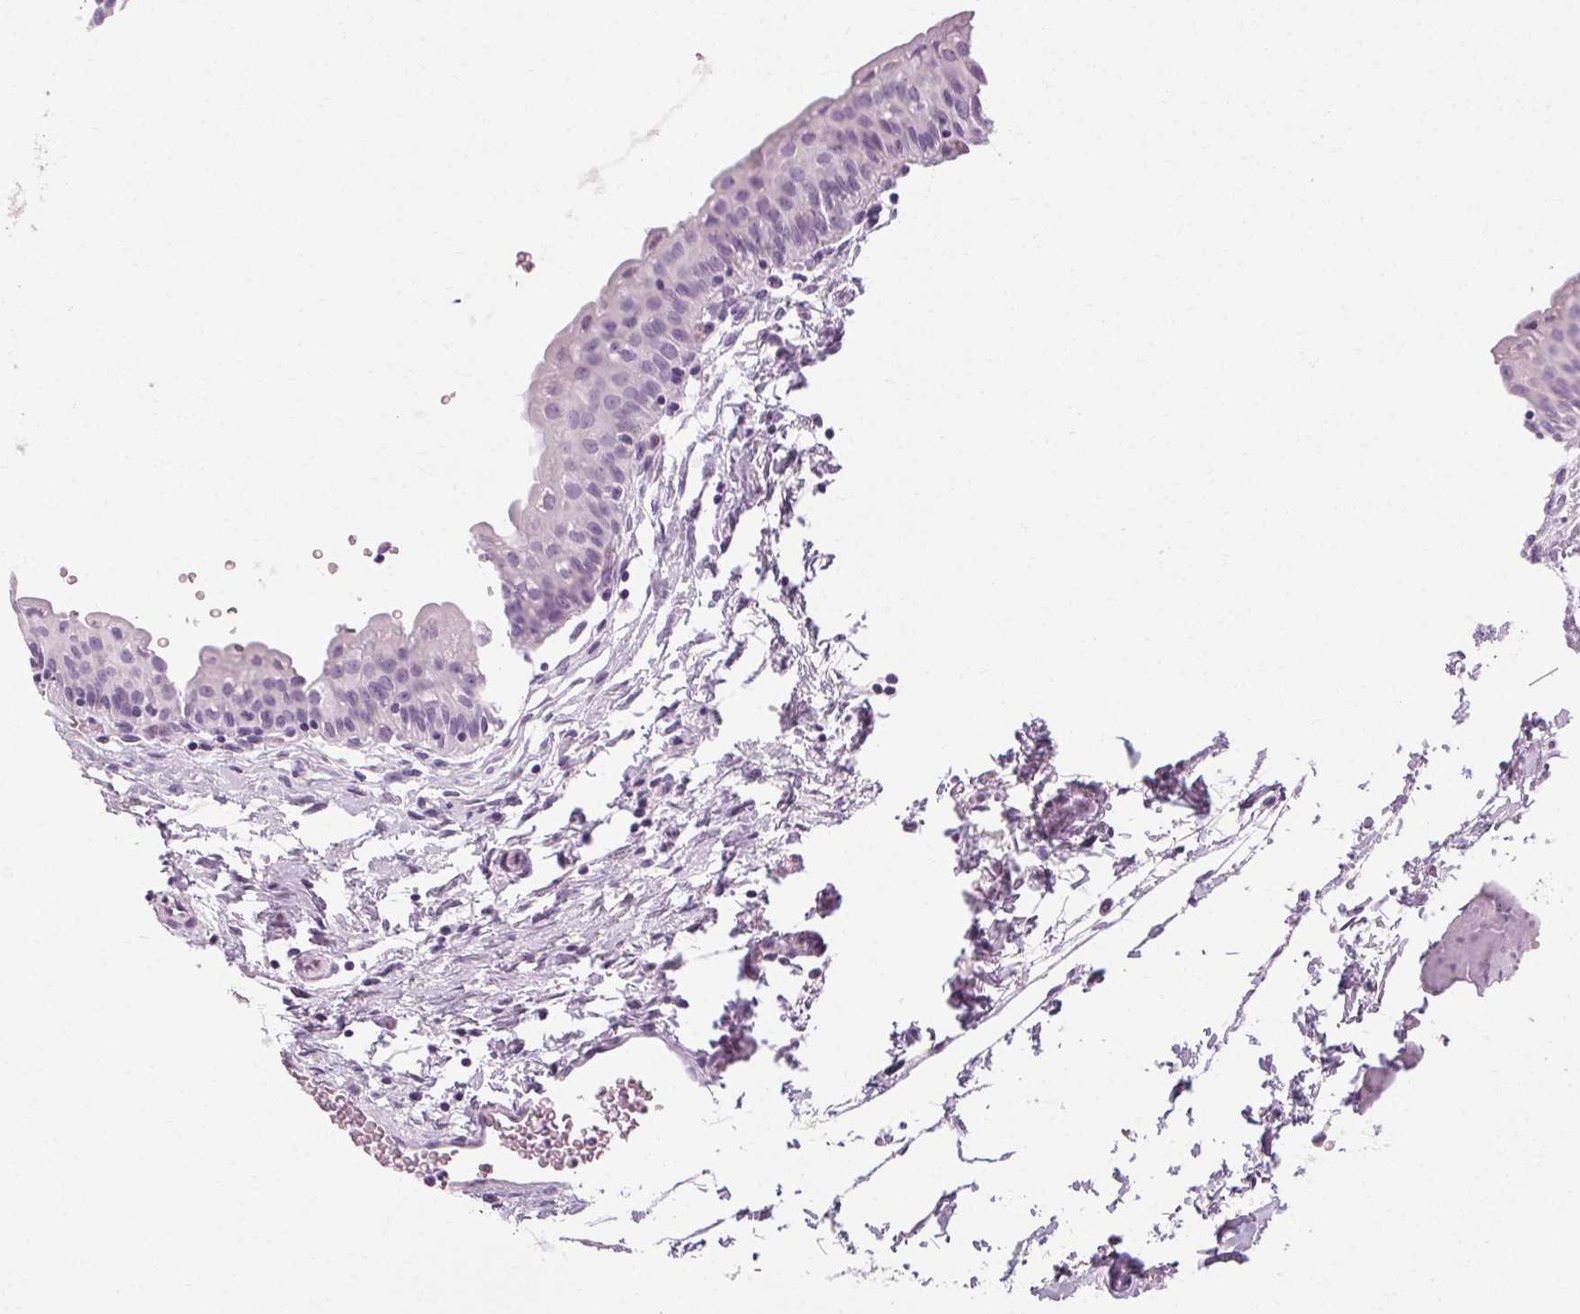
{"staining": {"intensity": "negative", "quantity": "none", "location": "none"}, "tissue": "urinary bladder", "cell_type": "Urothelial cells", "image_type": "normal", "snomed": [{"axis": "morphology", "description": "Normal tissue, NOS"}, {"axis": "topography", "description": "Urinary bladder"}], "caption": "Urinary bladder was stained to show a protein in brown. There is no significant expression in urothelial cells. (Stains: DAB immunohistochemistry (IHC) with hematoxylin counter stain, Microscopy: brightfield microscopy at high magnification).", "gene": "POMC", "patient": {"sex": "male", "age": 56}}